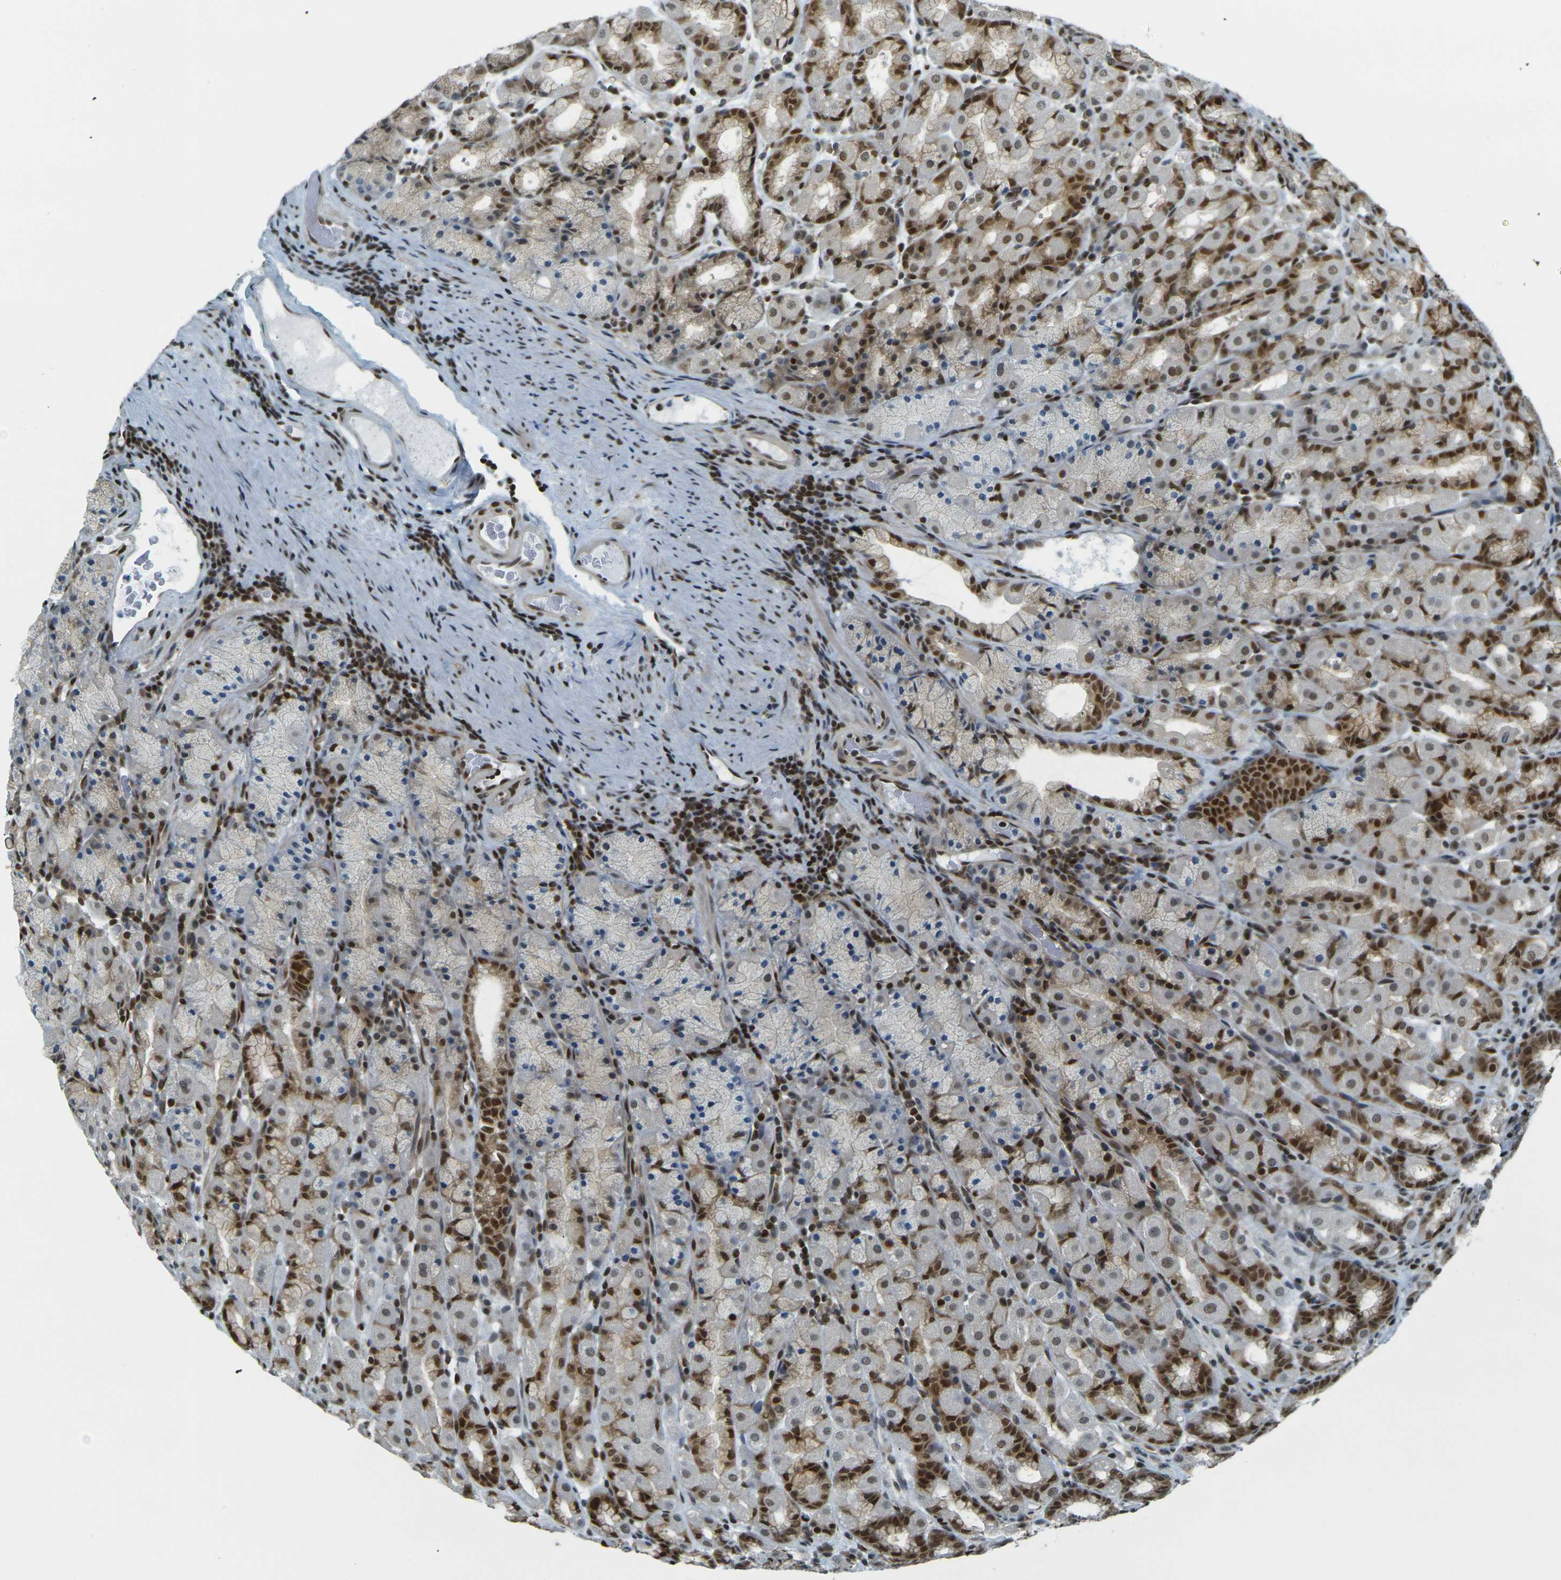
{"staining": {"intensity": "strong", "quantity": "25%-75%", "location": "cytoplasmic/membranous,nuclear"}, "tissue": "stomach", "cell_type": "Glandular cells", "image_type": "normal", "snomed": [{"axis": "morphology", "description": "Normal tissue, NOS"}, {"axis": "topography", "description": "Stomach, upper"}], "caption": "A brown stain labels strong cytoplasmic/membranous,nuclear expression of a protein in glandular cells of normal stomach.", "gene": "NHEJ1", "patient": {"sex": "male", "age": 68}}